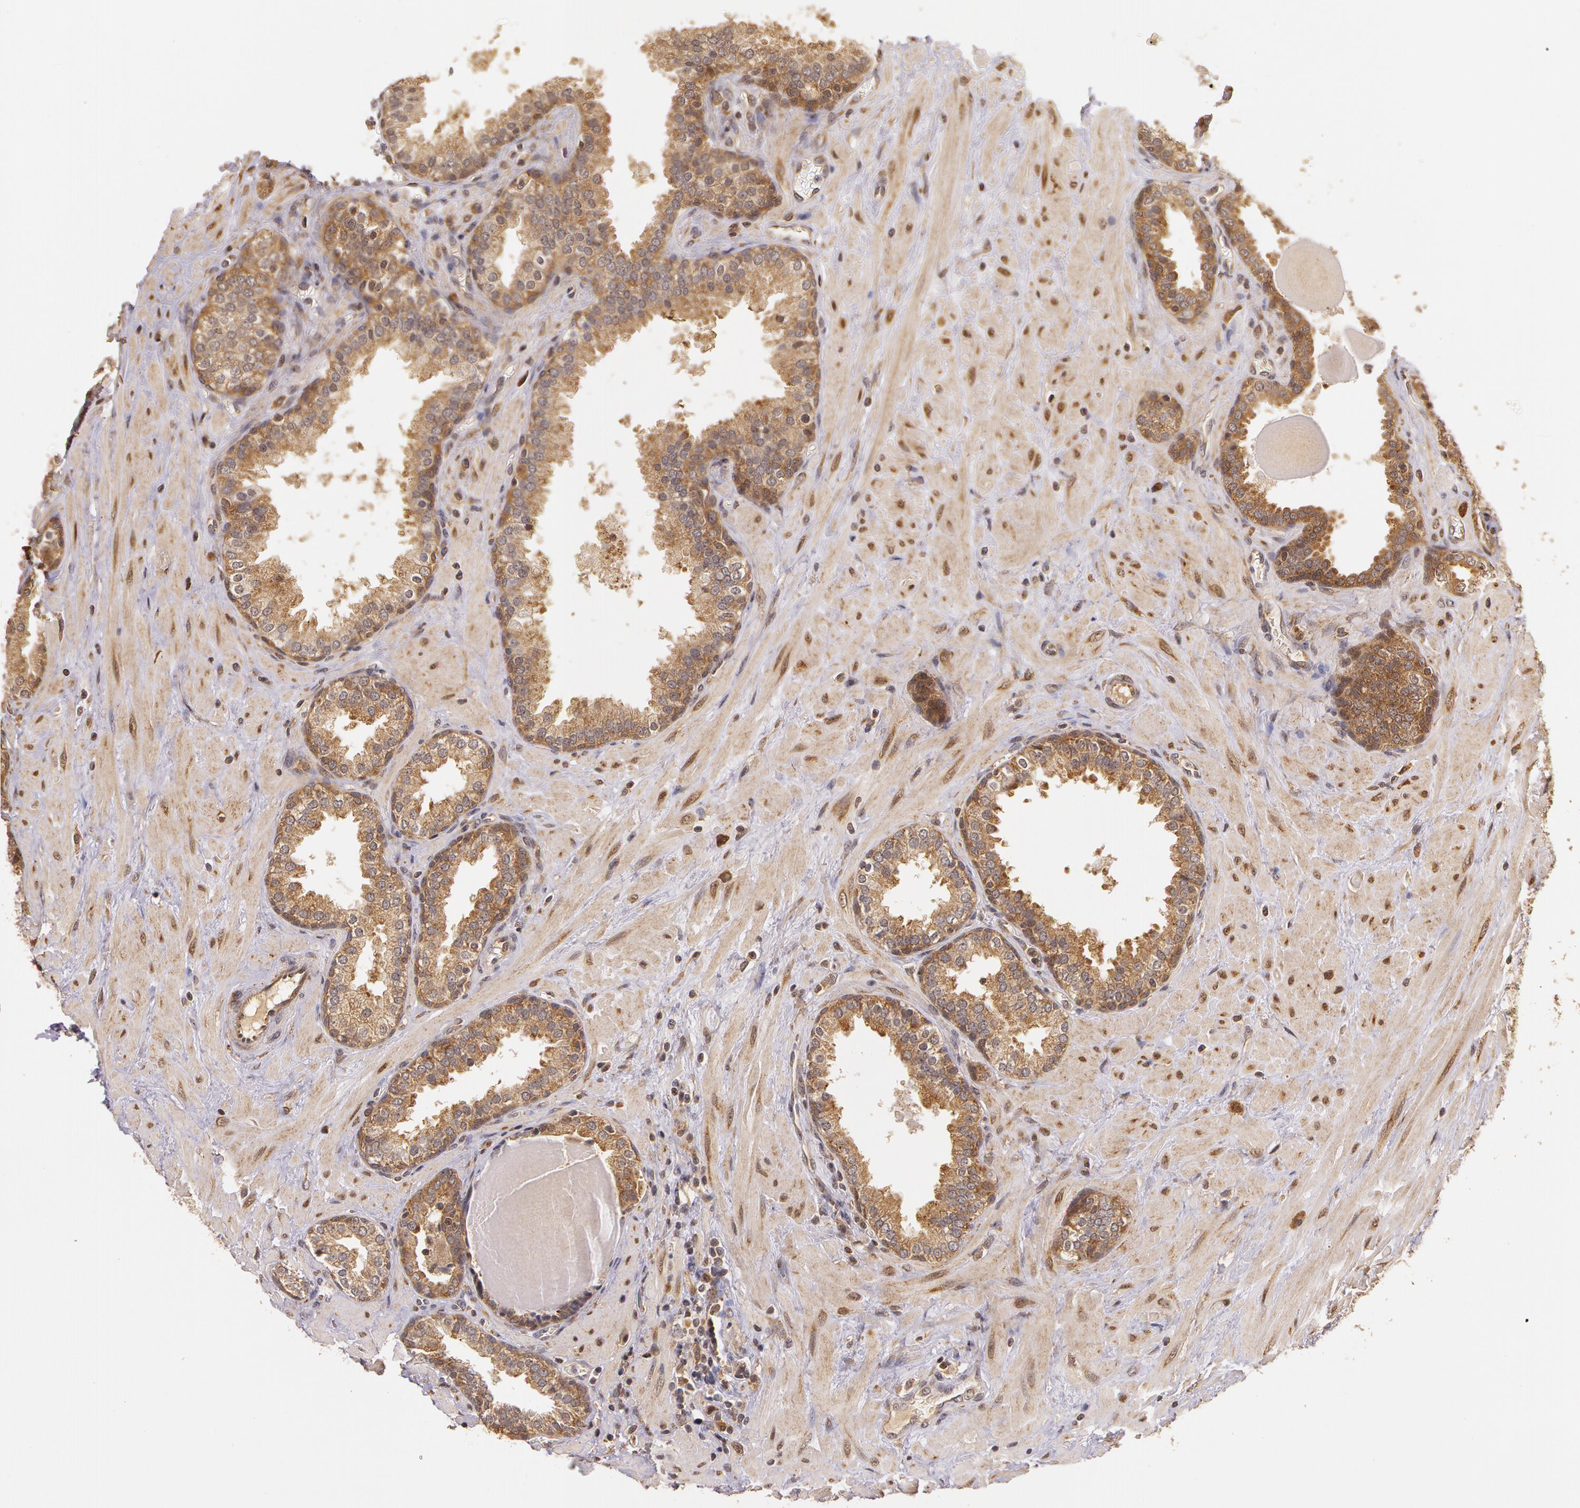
{"staining": {"intensity": "moderate", "quantity": ">75%", "location": "cytoplasmic/membranous"}, "tissue": "prostate", "cell_type": "Glandular cells", "image_type": "normal", "snomed": [{"axis": "morphology", "description": "Normal tissue, NOS"}, {"axis": "topography", "description": "Prostate"}], "caption": "The histopathology image demonstrates staining of benign prostate, revealing moderate cytoplasmic/membranous protein staining (brown color) within glandular cells.", "gene": "ASCC2", "patient": {"sex": "male", "age": 51}}